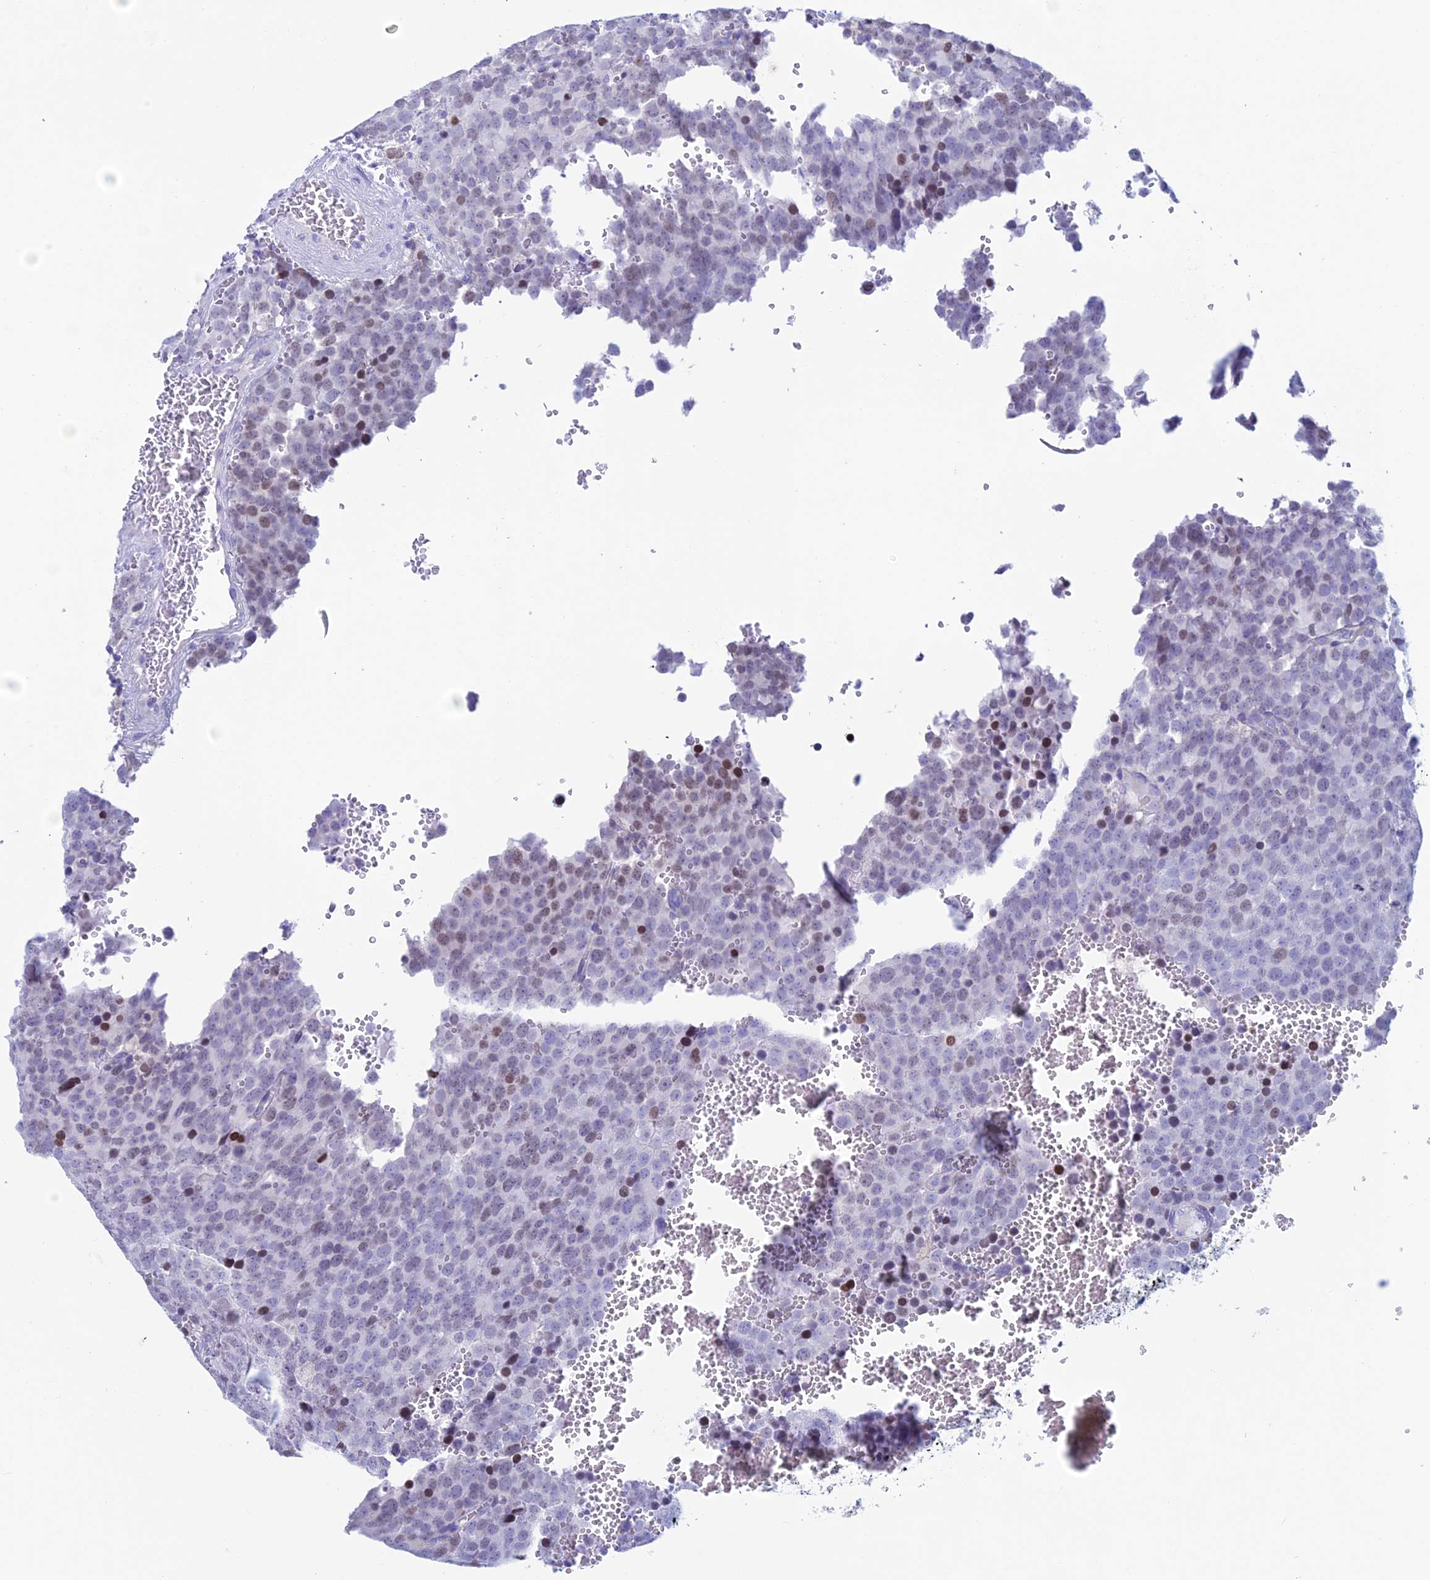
{"staining": {"intensity": "moderate", "quantity": "<25%", "location": "nuclear"}, "tissue": "testis cancer", "cell_type": "Tumor cells", "image_type": "cancer", "snomed": [{"axis": "morphology", "description": "Seminoma, NOS"}, {"axis": "topography", "description": "Testis"}], "caption": "An image showing moderate nuclear staining in about <25% of tumor cells in testis seminoma, as visualized by brown immunohistochemical staining.", "gene": "KCNK17", "patient": {"sex": "male", "age": 71}}